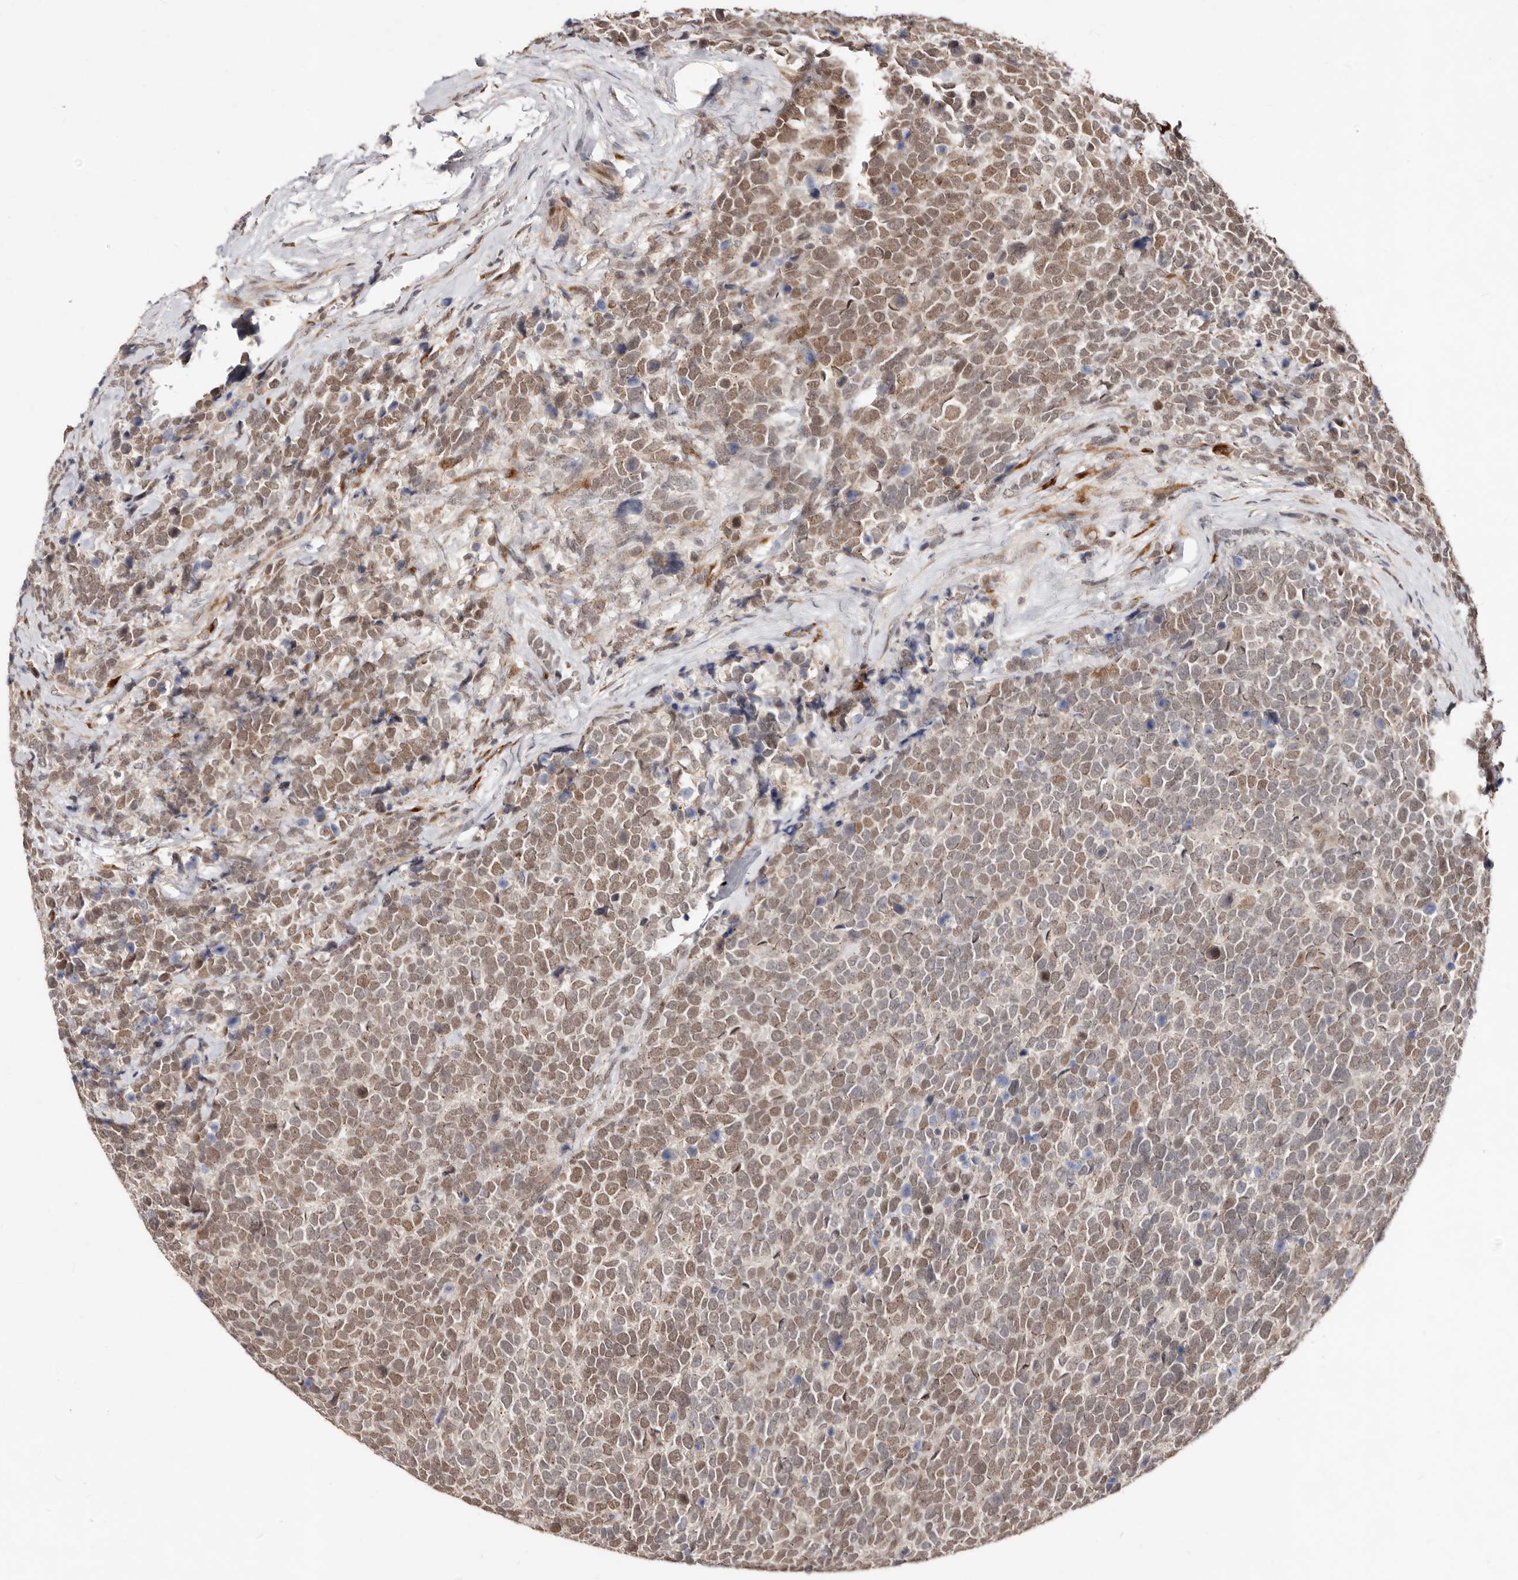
{"staining": {"intensity": "moderate", "quantity": ">75%", "location": "nuclear"}, "tissue": "urothelial cancer", "cell_type": "Tumor cells", "image_type": "cancer", "snomed": [{"axis": "morphology", "description": "Urothelial carcinoma, High grade"}, {"axis": "topography", "description": "Urinary bladder"}], "caption": "DAB (3,3'-diaminobenzidine) immunohistochemical staining of human high-grade urothelial carcinoma demonstrates moderate nuclear protein positivity in about >75% of tumor cells. (IHC, brightfield microscopy, high magnification).", "gene": "SRCAP", "patient": {"sex": "female", "age": 82}}